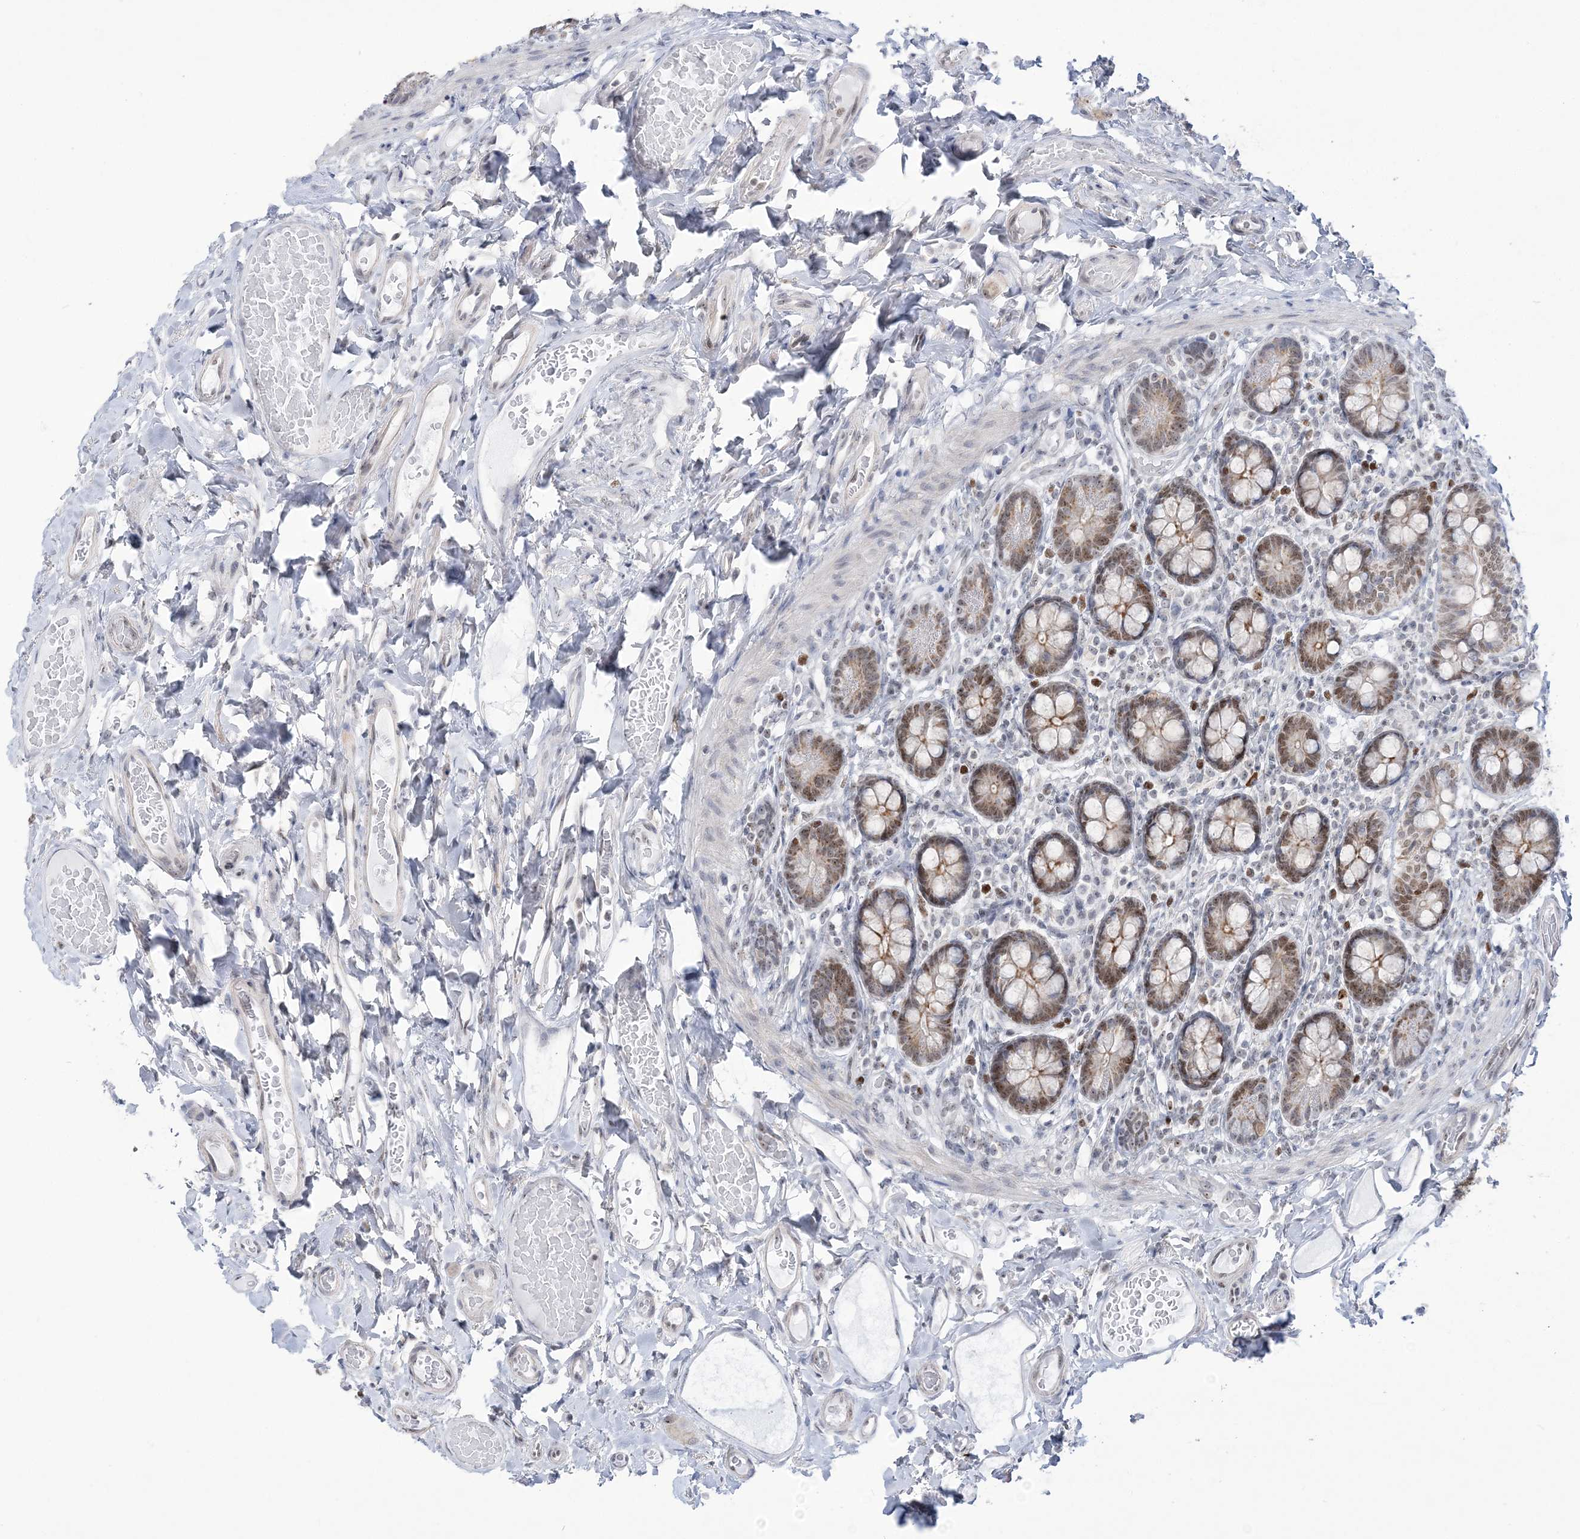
{"staining": {"intensity": "moderate", "quantity": ">75%", "location": "cytoplasmic/membranous,nuclear"}, "tissue": "small intestine", "cell_type": "Glandular cells", "image_type": "normal", "snomed": [{"axis": "morphology", "description": "Normal tissue, NOS"}, {"axis": "topography", "description": "Small intestine"}], "caption": "A brown stain shows moderate cytoplasmic/membranous,nuclear positivity of a protein in glandular cells of benign human small intestine. The protein is shown in brown color, while the nuclei are stained blue.", "gene": "DDX21", "patient": {"sex": "female", "age": 64}}